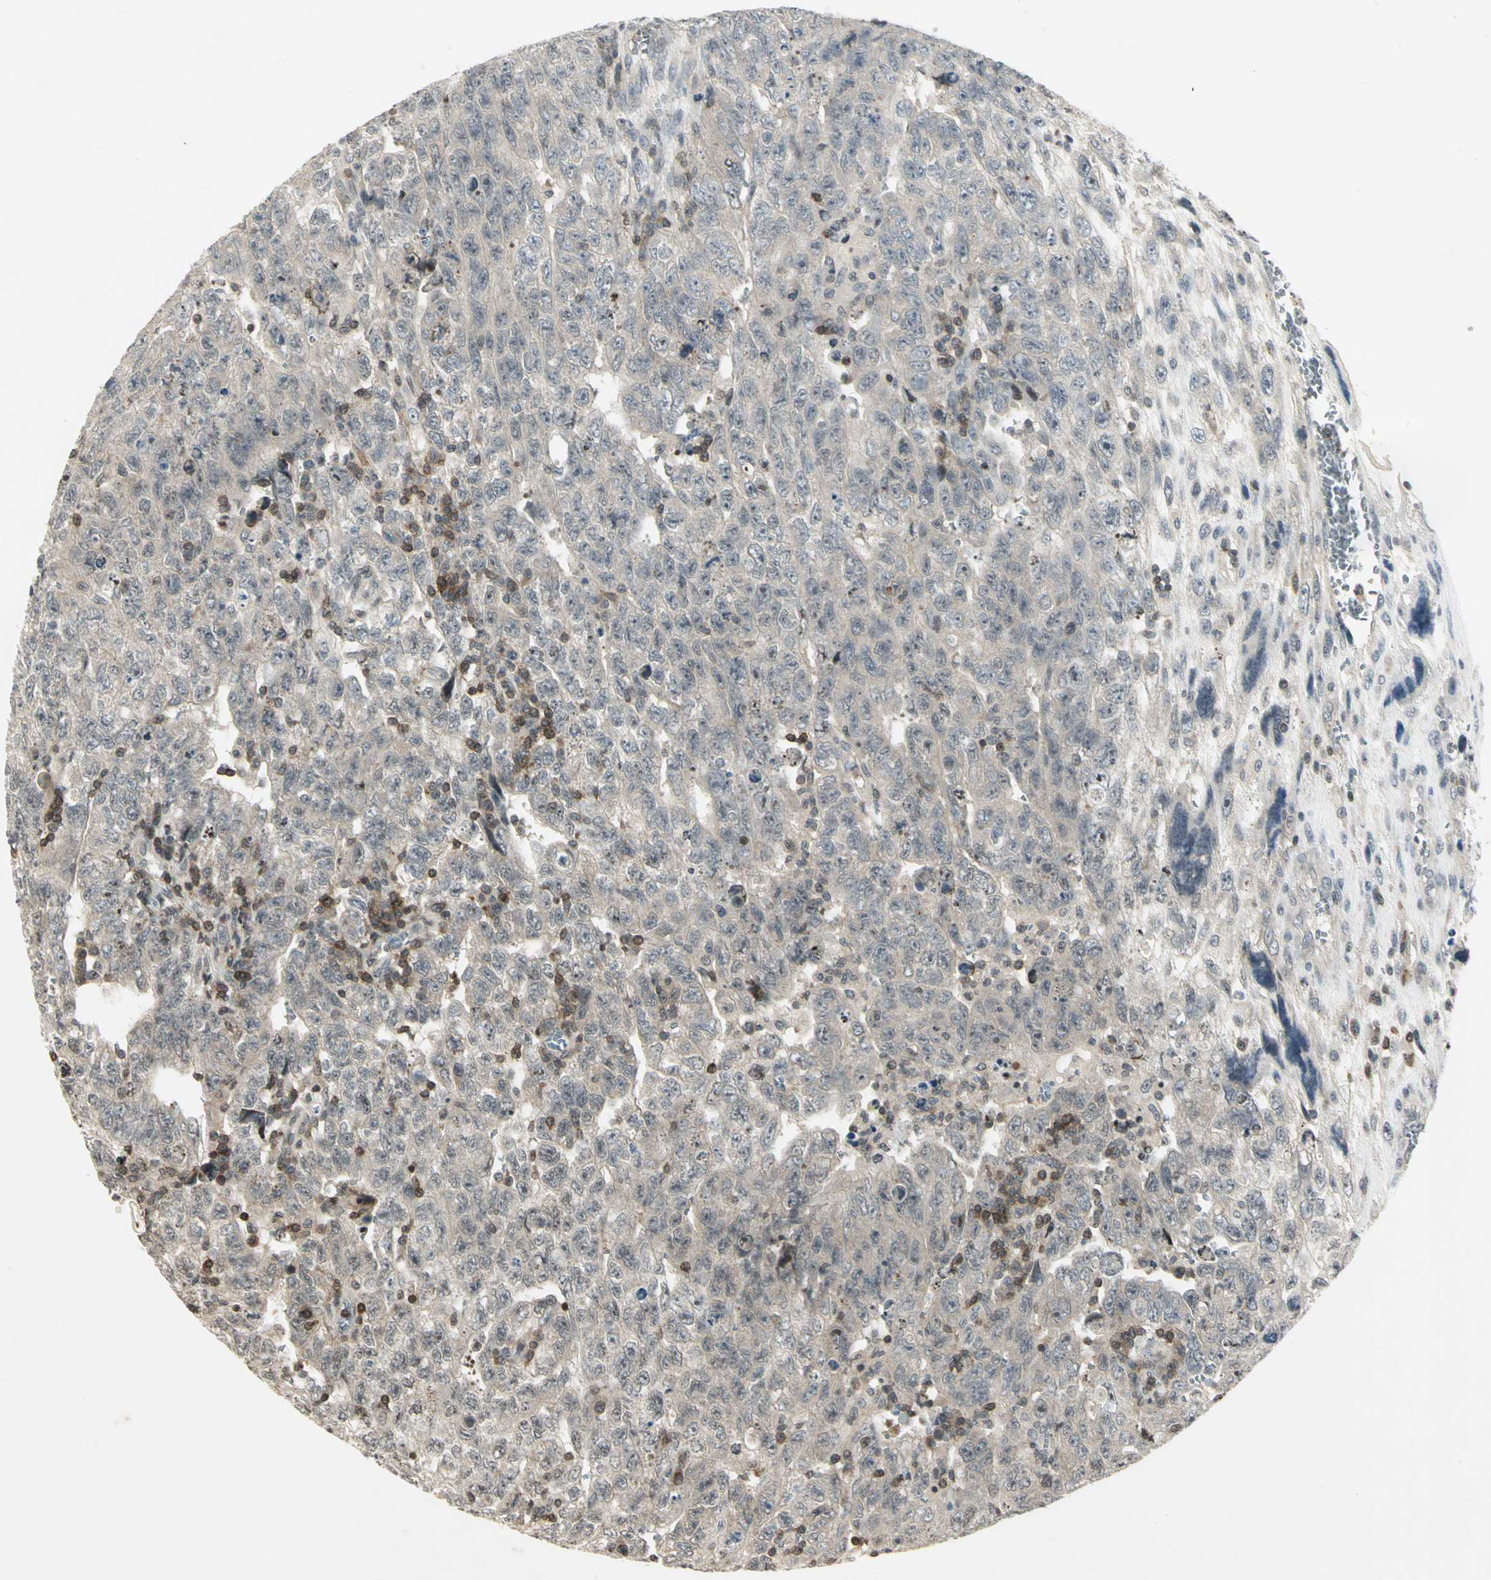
{"staining": {"intensity": "negative", "quantity": "none", "location": "none"}, "tissue": "testis cancer", "cell_type": "Tumor cells", "image_type": "cancer", "snomed": [{"axis": "morphology", "description": "Carcinoma, Embryonal, NOS"}, {"axis": "topography", "description": "Testis"}], "caption": "Protein analysis of testis cancer (embryonal carcinoma) exhibits no significant staining in tumor cells.", "gene": "IL16", "patient": {"sex": "male", "age": 28}}